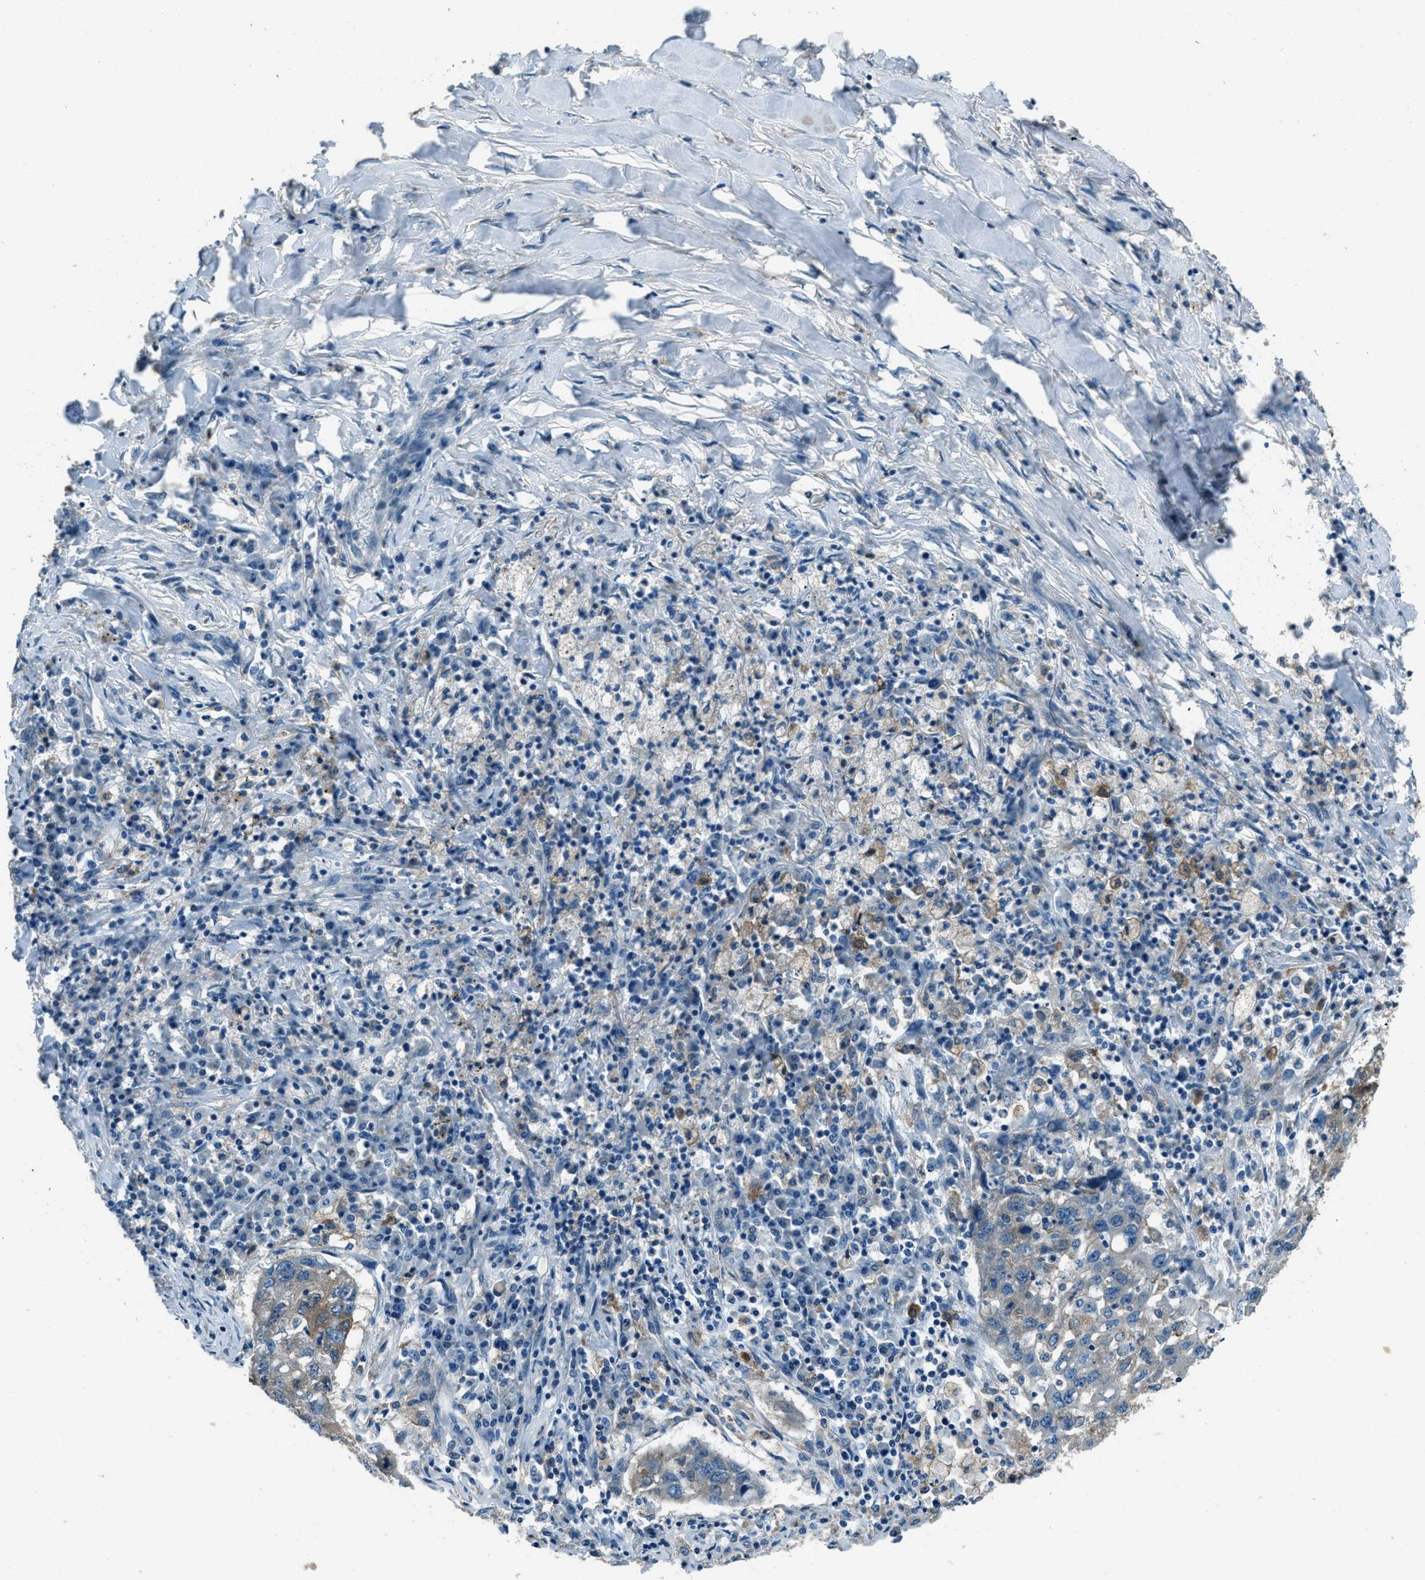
{"staining": {"intensity": "moderate", "quantity": "<25%", "location": "cytoplasmic/membranous"}, "tissue": "lung cancer", "cell_type": "Tumor cells", "image_type": "cancer", "snomed": [{"axis": "morphology", "description": "Squamous cell carcinoma, NOS"}, {"axis": "topography", "description": "Lung"}], "caption": "Moderate cytoplasmic/membranous expression for a protein is identified in about <25% of tumor cells of lung cancer (squamous cell carcinoma) using IHC.", "gene": "SVIL", "patient": {"sex": "female", "age": 63}}